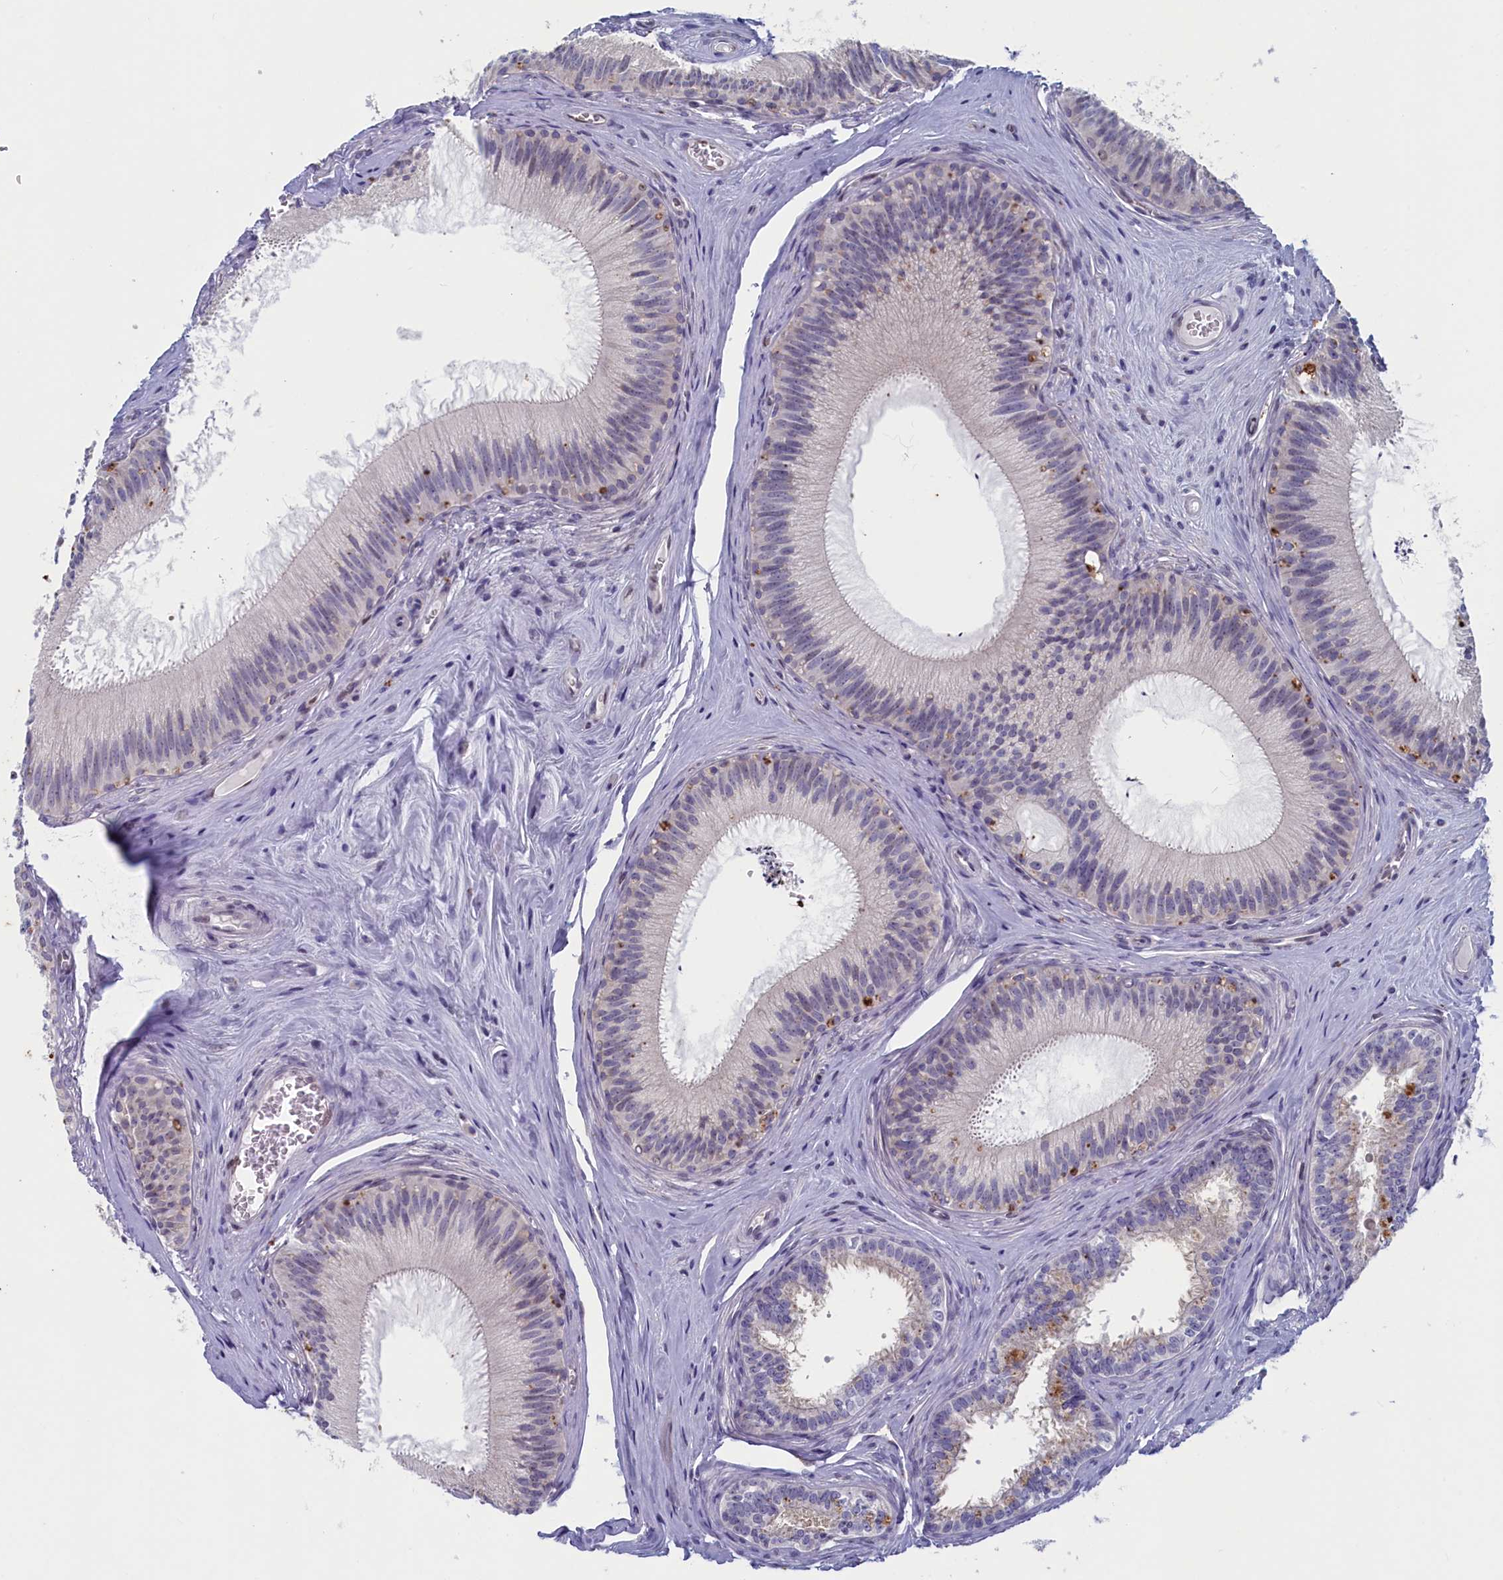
{"staining": {"intensity": "negative", "quantity": "none", "location": "none"}, "tissue": "epididymis", "cell_type": "Glandular cells", "image_type": "normal", "snomed": [{"axis": "morphology", "description": "Normal tissue, NOS"}, {"axis": "topography", "description": "Epididymis"}], "caption": "The micrograph reveals no significant positivity in glandular cells of epididymis.", "gene": "WDR76", "patient": {"sex": "male", "age": 46}}